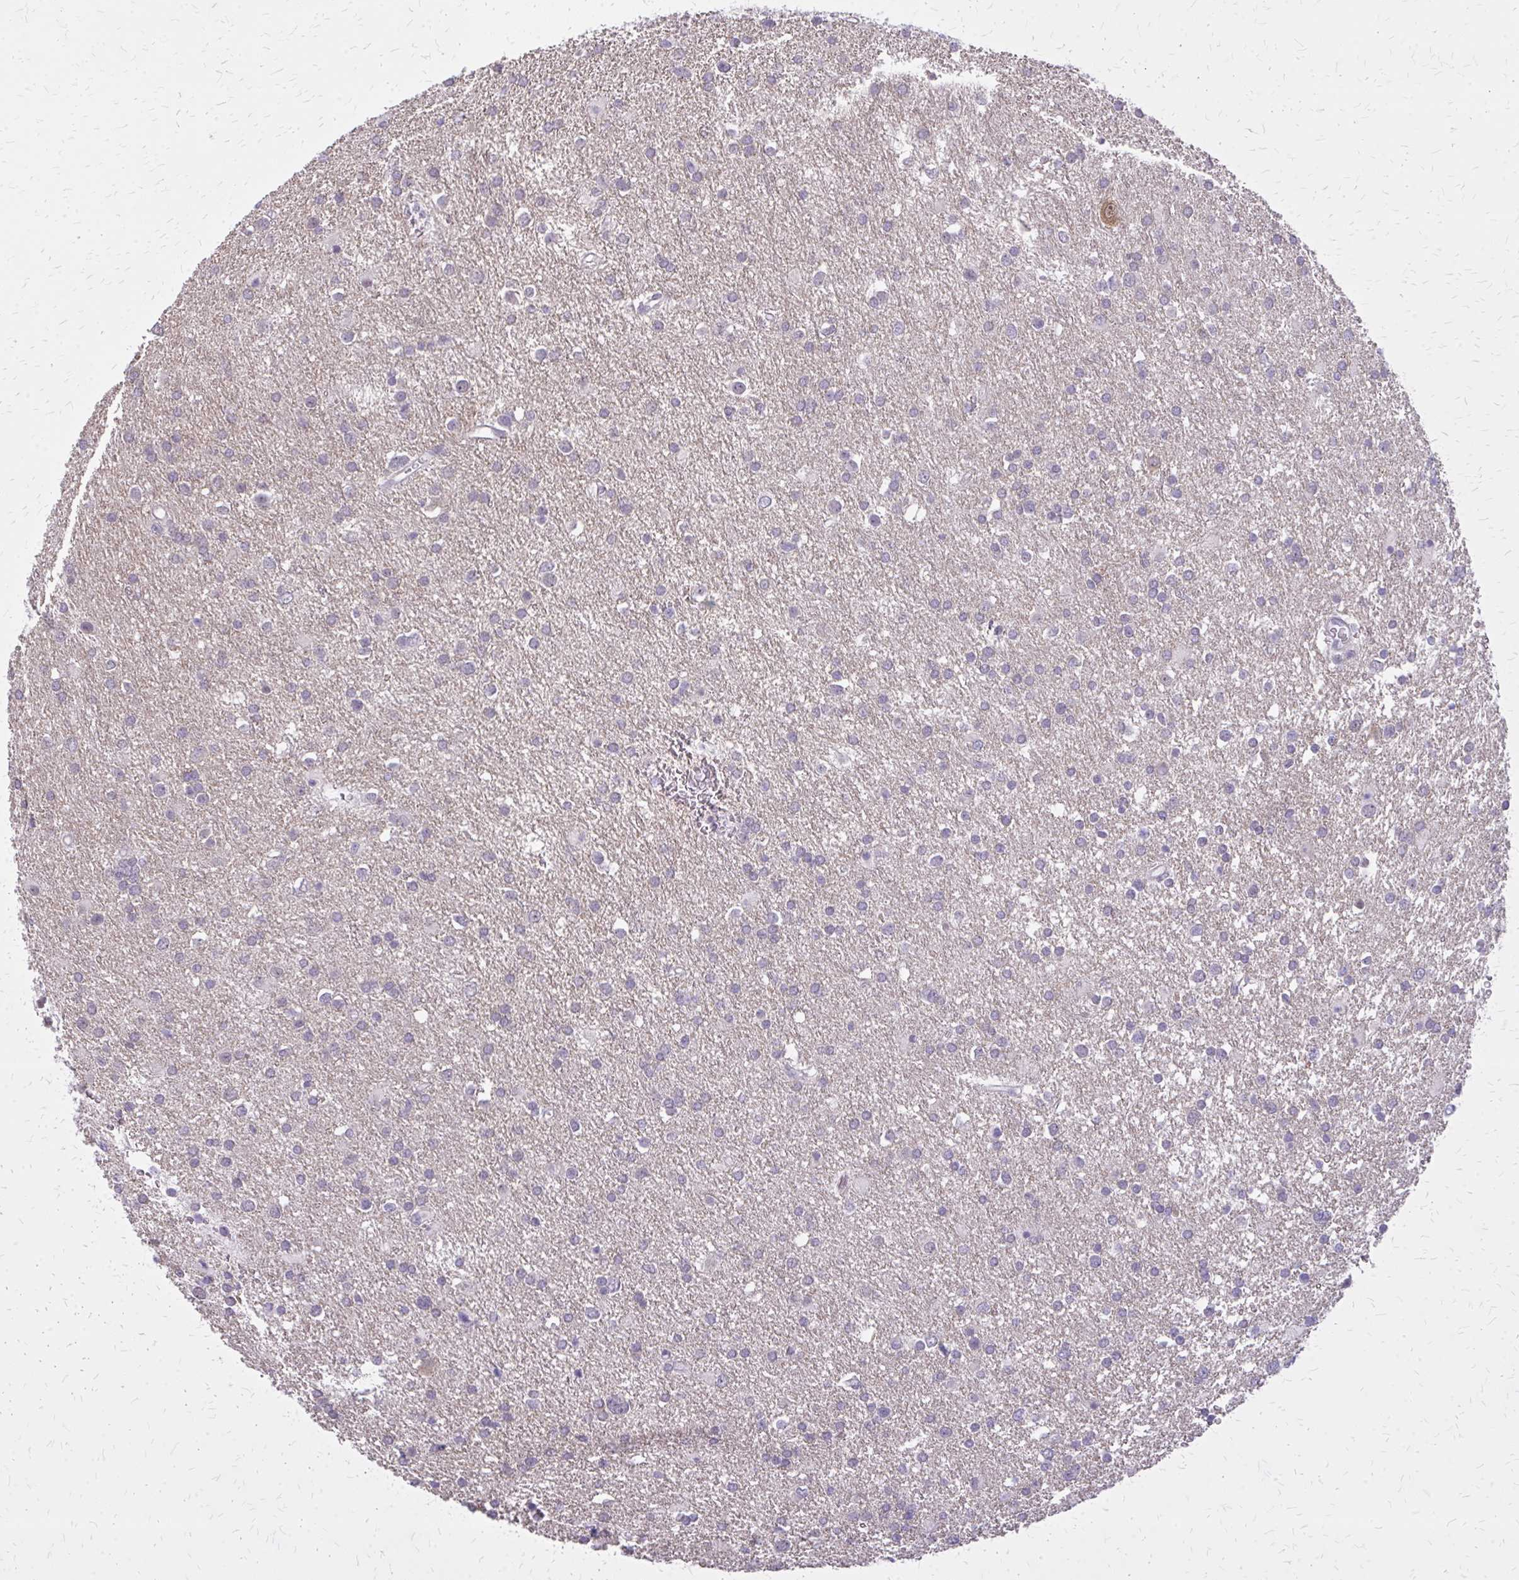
{"staining": {"intensity": "negative", "quantity": "none", "location": "none"}, "tissue": "glioma", "cell_type": "Tumor cells", "image_type": "cancer", "snomed": [{"axis": "morphology", "description": "Glioma, malignant, Low grade"}, {"axis": "topography", "description": "Brain"}], "caption": "An immunohistochemistry image of malignant low-grade glioma is shown. There is no staining in tumor cells of malignant low-grade glioma.", "gene": "PLCB1", "patient": {"sex": "female", "age": 32}}